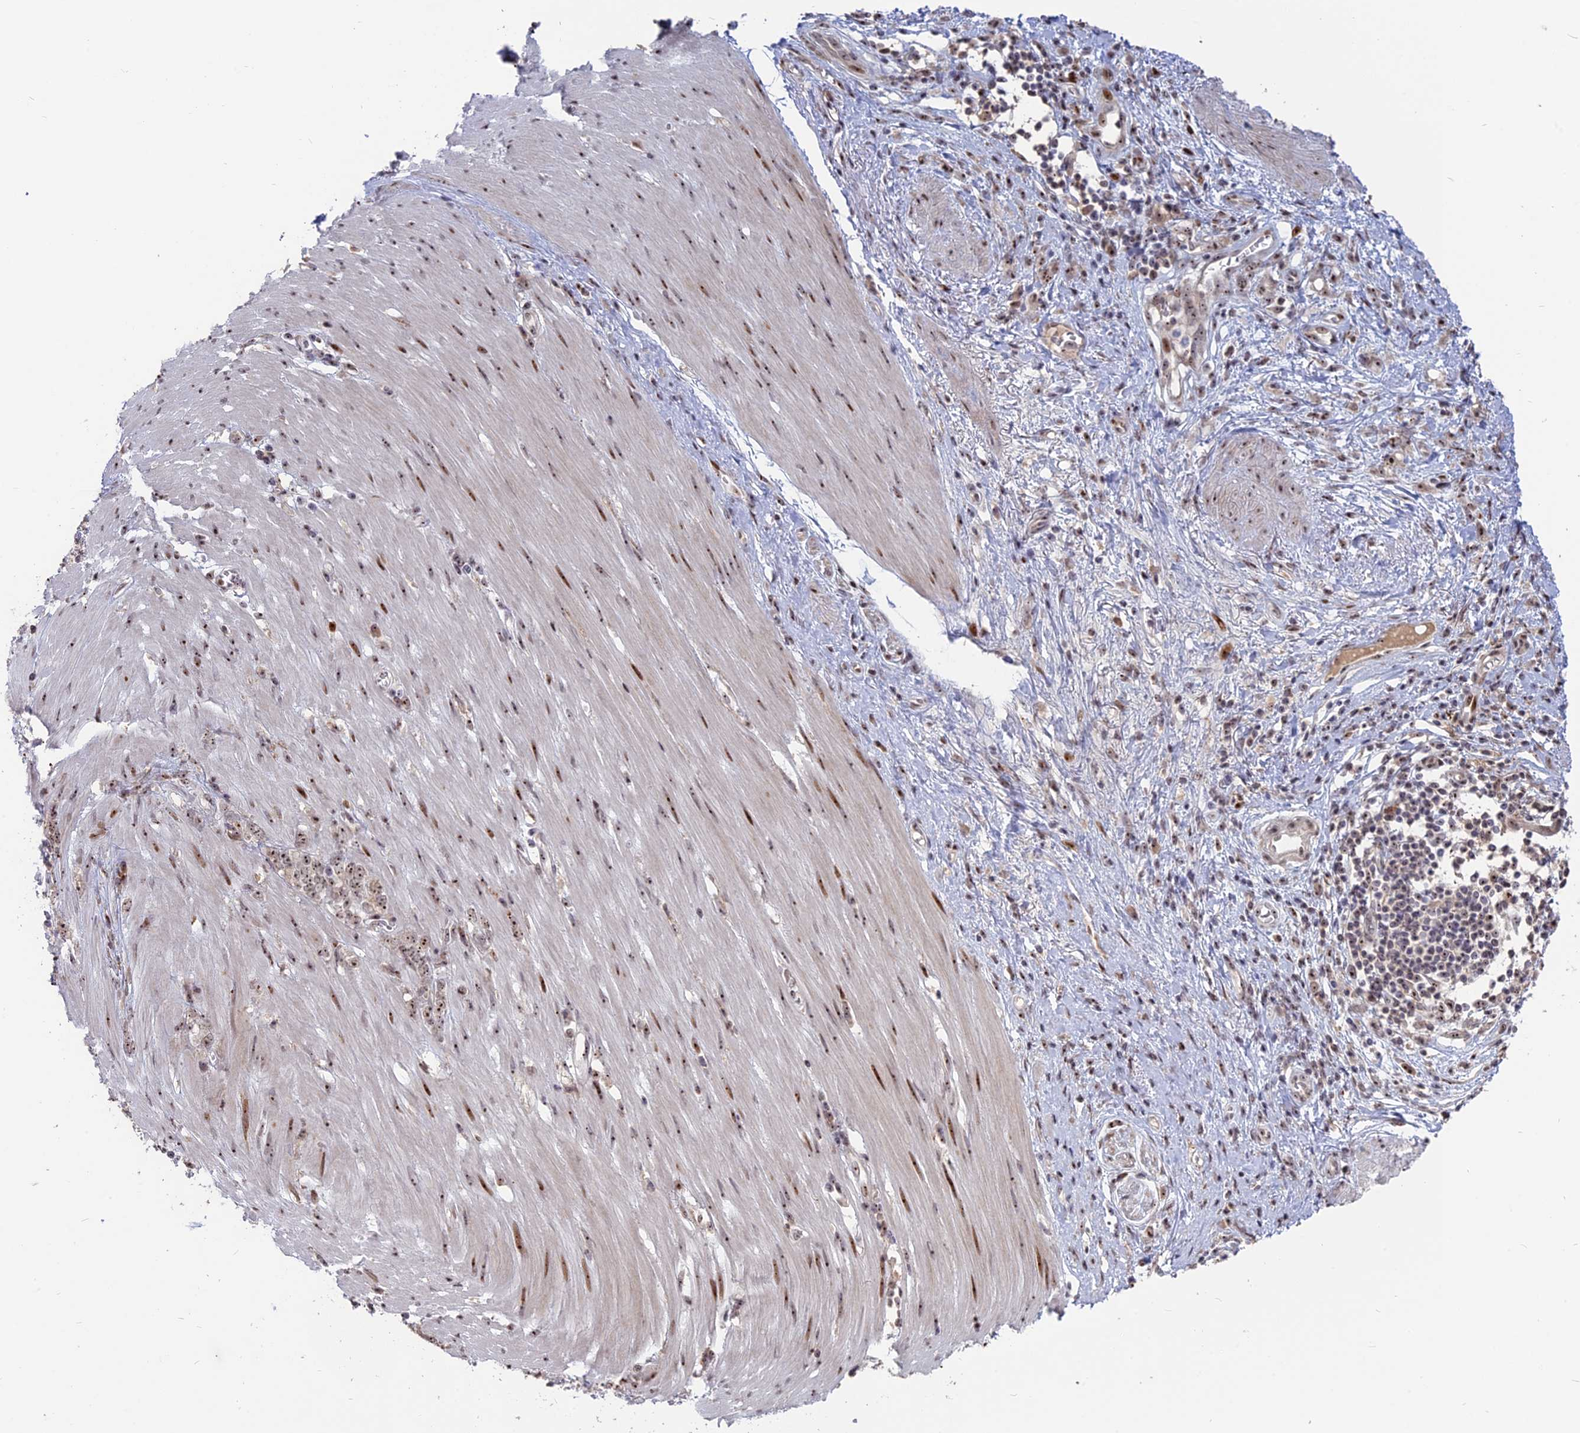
{"staining": {"intensity": "moderate", "quantity": ">75%", "location": "nuclear"}, "tissue": "stomach cancer", "cell_type": "Tumor cells", "image_type": "cancer", "snomed": [{"axis": "morphology", "description": "Adenocarcinoma, NOS"}, {"axis": "topography", "description": "Stomach"}], "caption": "The histopathology image displays a brown stain indicating the presence of a protein in the nuclear of tumor cells in adenocarcinoma (stomach). The staining was performed using DAB (3,3'-diaminobenzidine) to visualize the protein expression in brown, while the nuclei were stained in blue with hematoxylin (Magnification: 20x).", "gene": "FAM131A", "patient": {"sex": "female", "age": 76}}